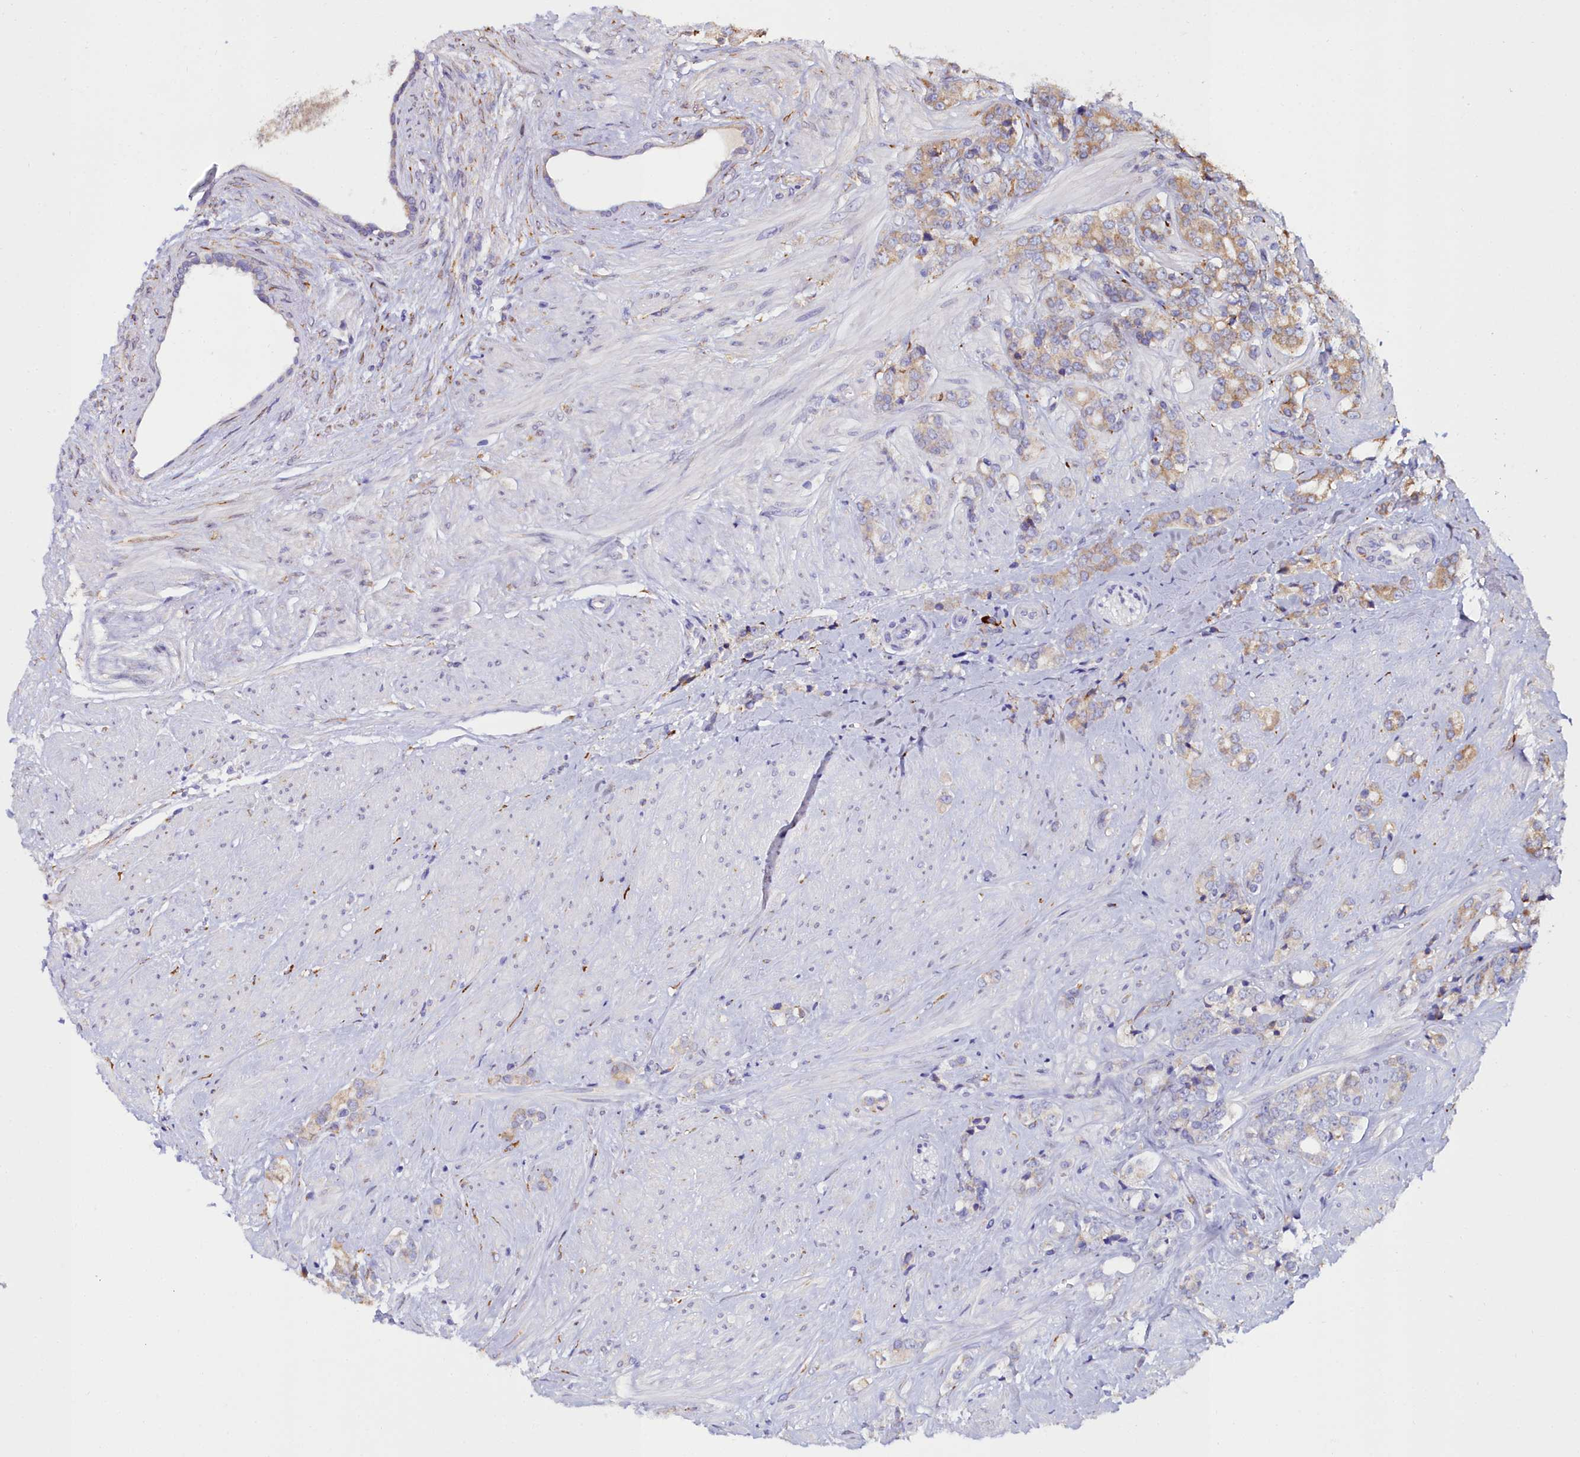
{"staining": {"intensity": "moderate", "quantity": ">75%", "location": "cytoplasmic/membranous"}, "tissue": "prostate cancer", "cell_type": "Tumor cells", "image_type": "cancer", "snomed": [{"axis": "morphology", "description": "Adenocarcinoma, High grade"}, {"axis": "topography", "description": "Prostate"}], "caption": "Immunohistochemical staining of human prostate cancer (adenocarcinoma (high-grade)) exhibits moderate cytoplasmic/membranous protein staining in approximately >75% of tumor cells.", "gene": "TXNDC5", "patient": {"sex": "male", "age": 62}}